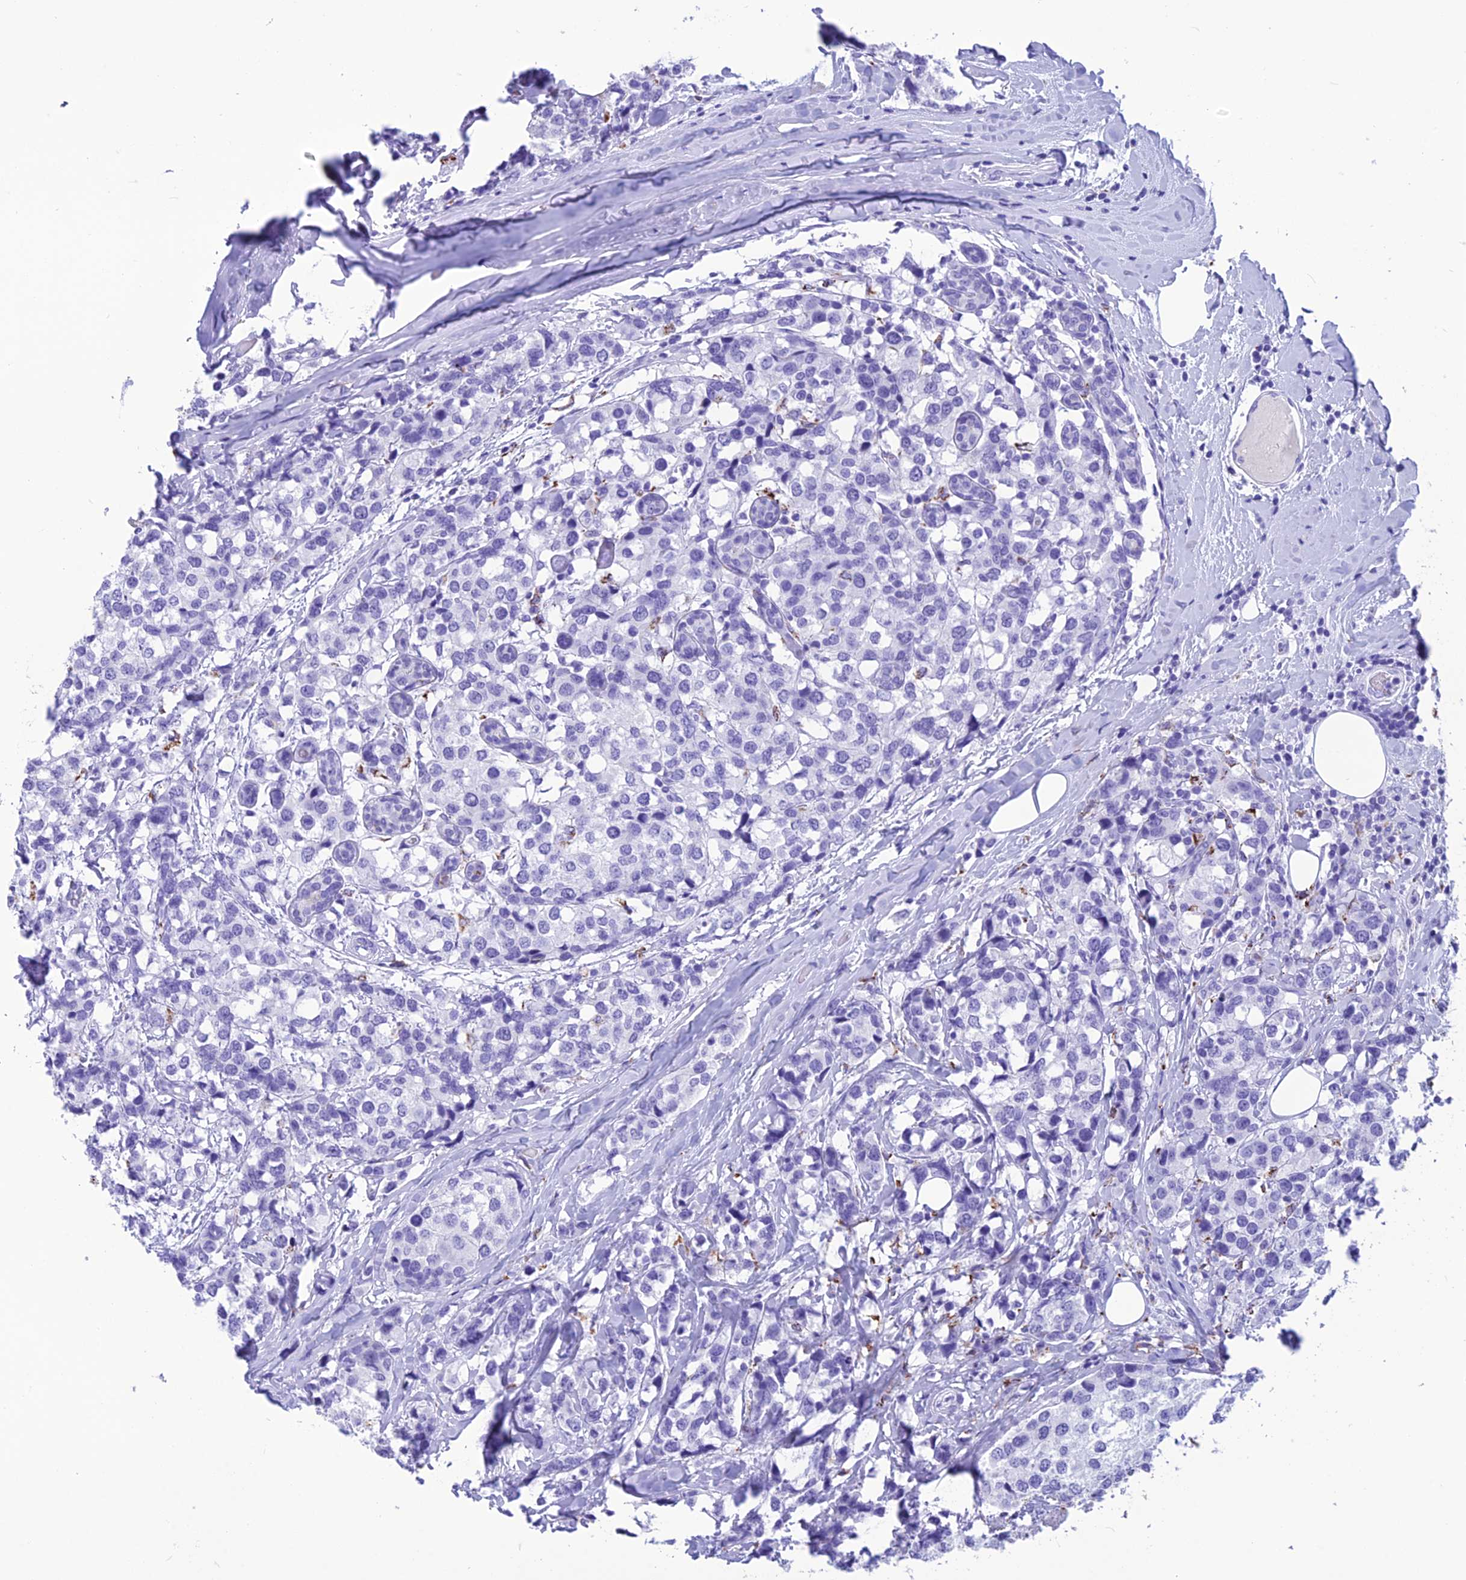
{"staining": {"intensity": "negative", "quantity": "none", "location": "none"}, "tissue": "breast cancer", "cell_type": "Tumor cells", "image_type": "cancer", "snomed": [{"axis": "morphology", "description": "Lobular carcinoma"}, {"axis": "topography", "description": "Breast"}], "caption": "Immunohistochemistry histopathology image of neoplastic tissue: human breast cancer stained with DAB (3,3'-diaminobenzidine) shows no significant protein expression in tumor cells.", "gene": "TRAM1L1", "patient": {"sex": "female", "age": 59}}